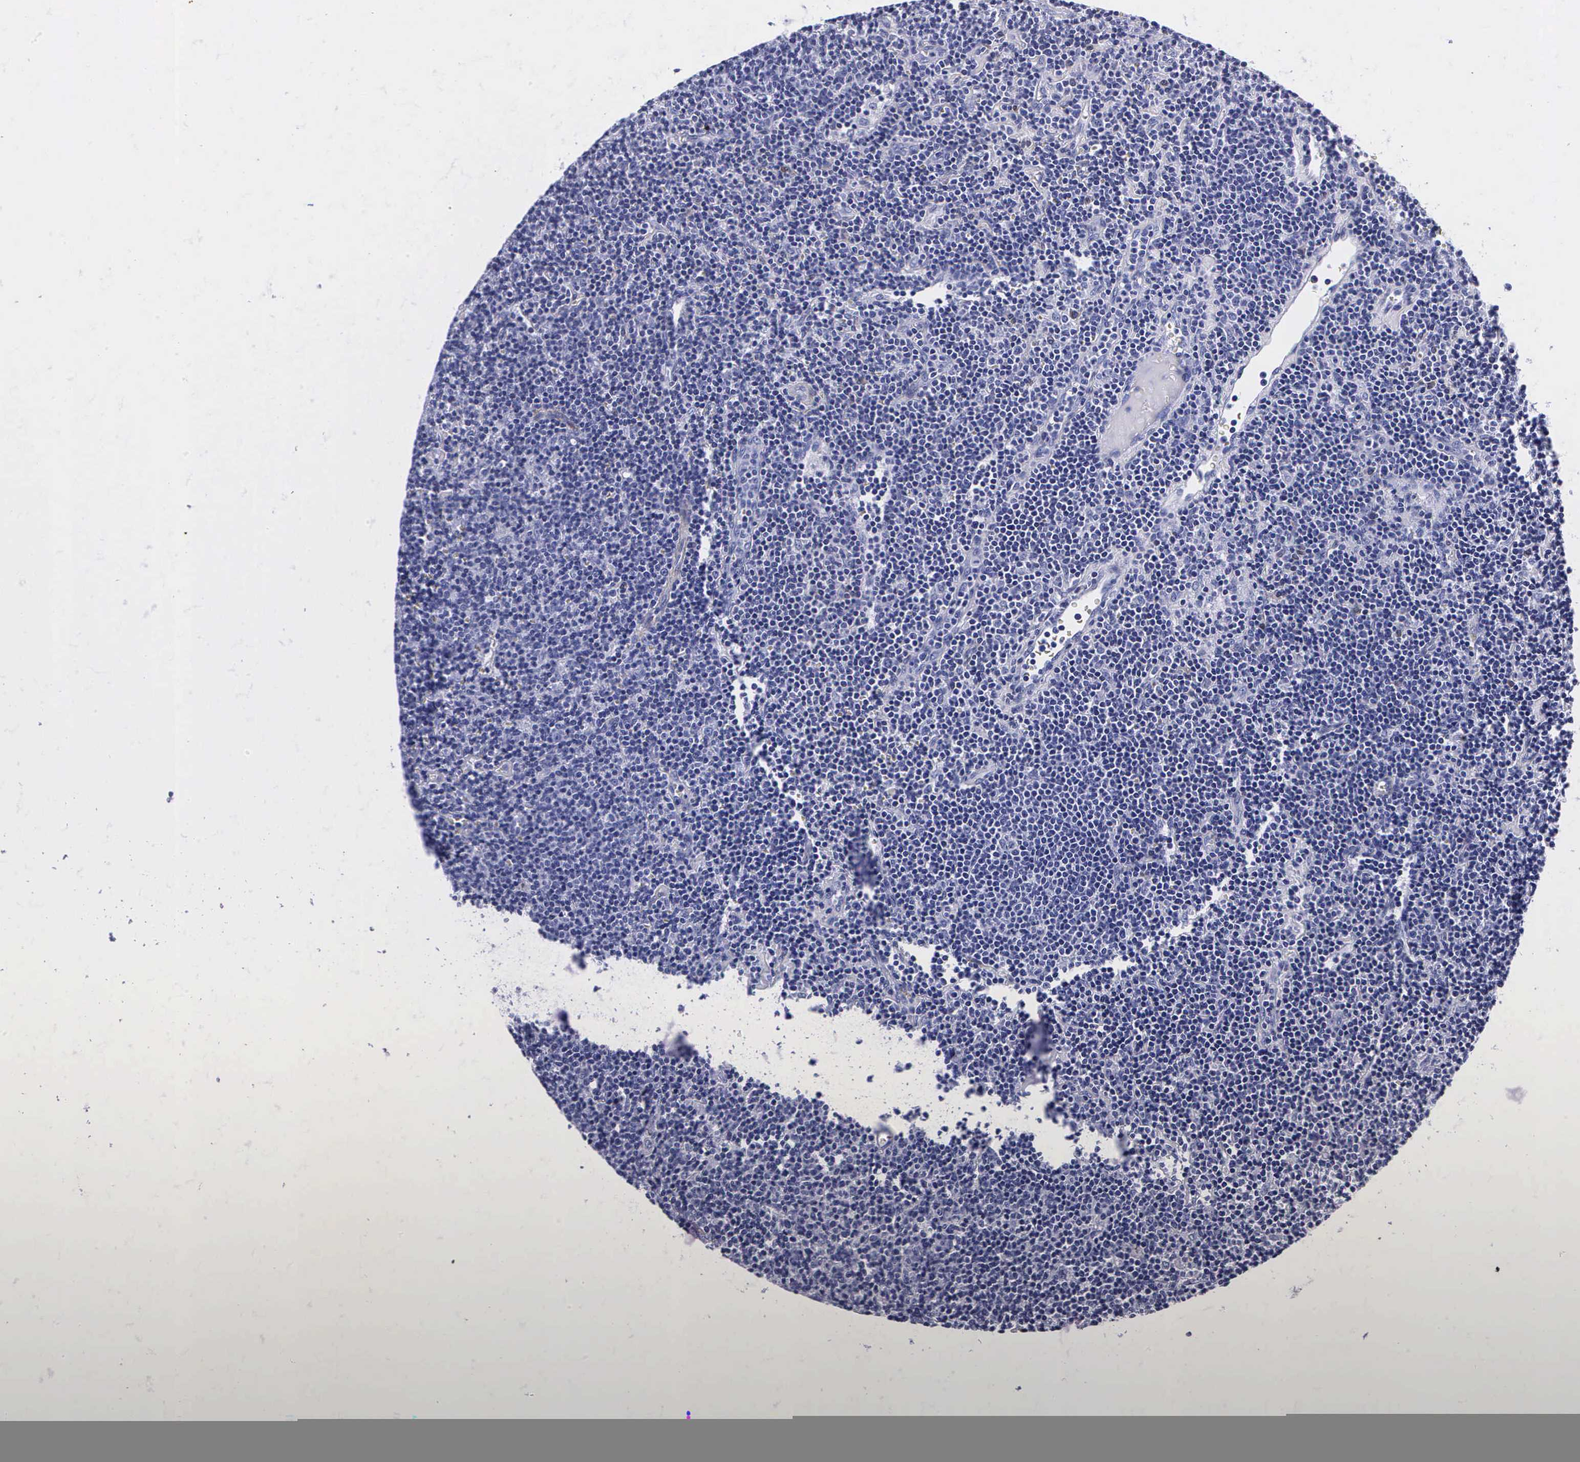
{"staining": {"intensity": "negative", "quantity": "none", "location": "none"}, "tissue": "lymphoma", "cell_type": "Tumor cells", "image_type": "cancer", "snomed": [{"axis": "morphology", "description": "Malignant lymphoma, non-Hodgkin's type, Low grade"}, {"axis": "topography", "description": "Lymph node"}], "caption": "Immunohistochemistry (IHC) micrograph of lymphoma stained for a protein (brown), which reveals no staining in tumor cells.", "gene": "ENO2", "patient": {"sex": "male", "age": 65}}